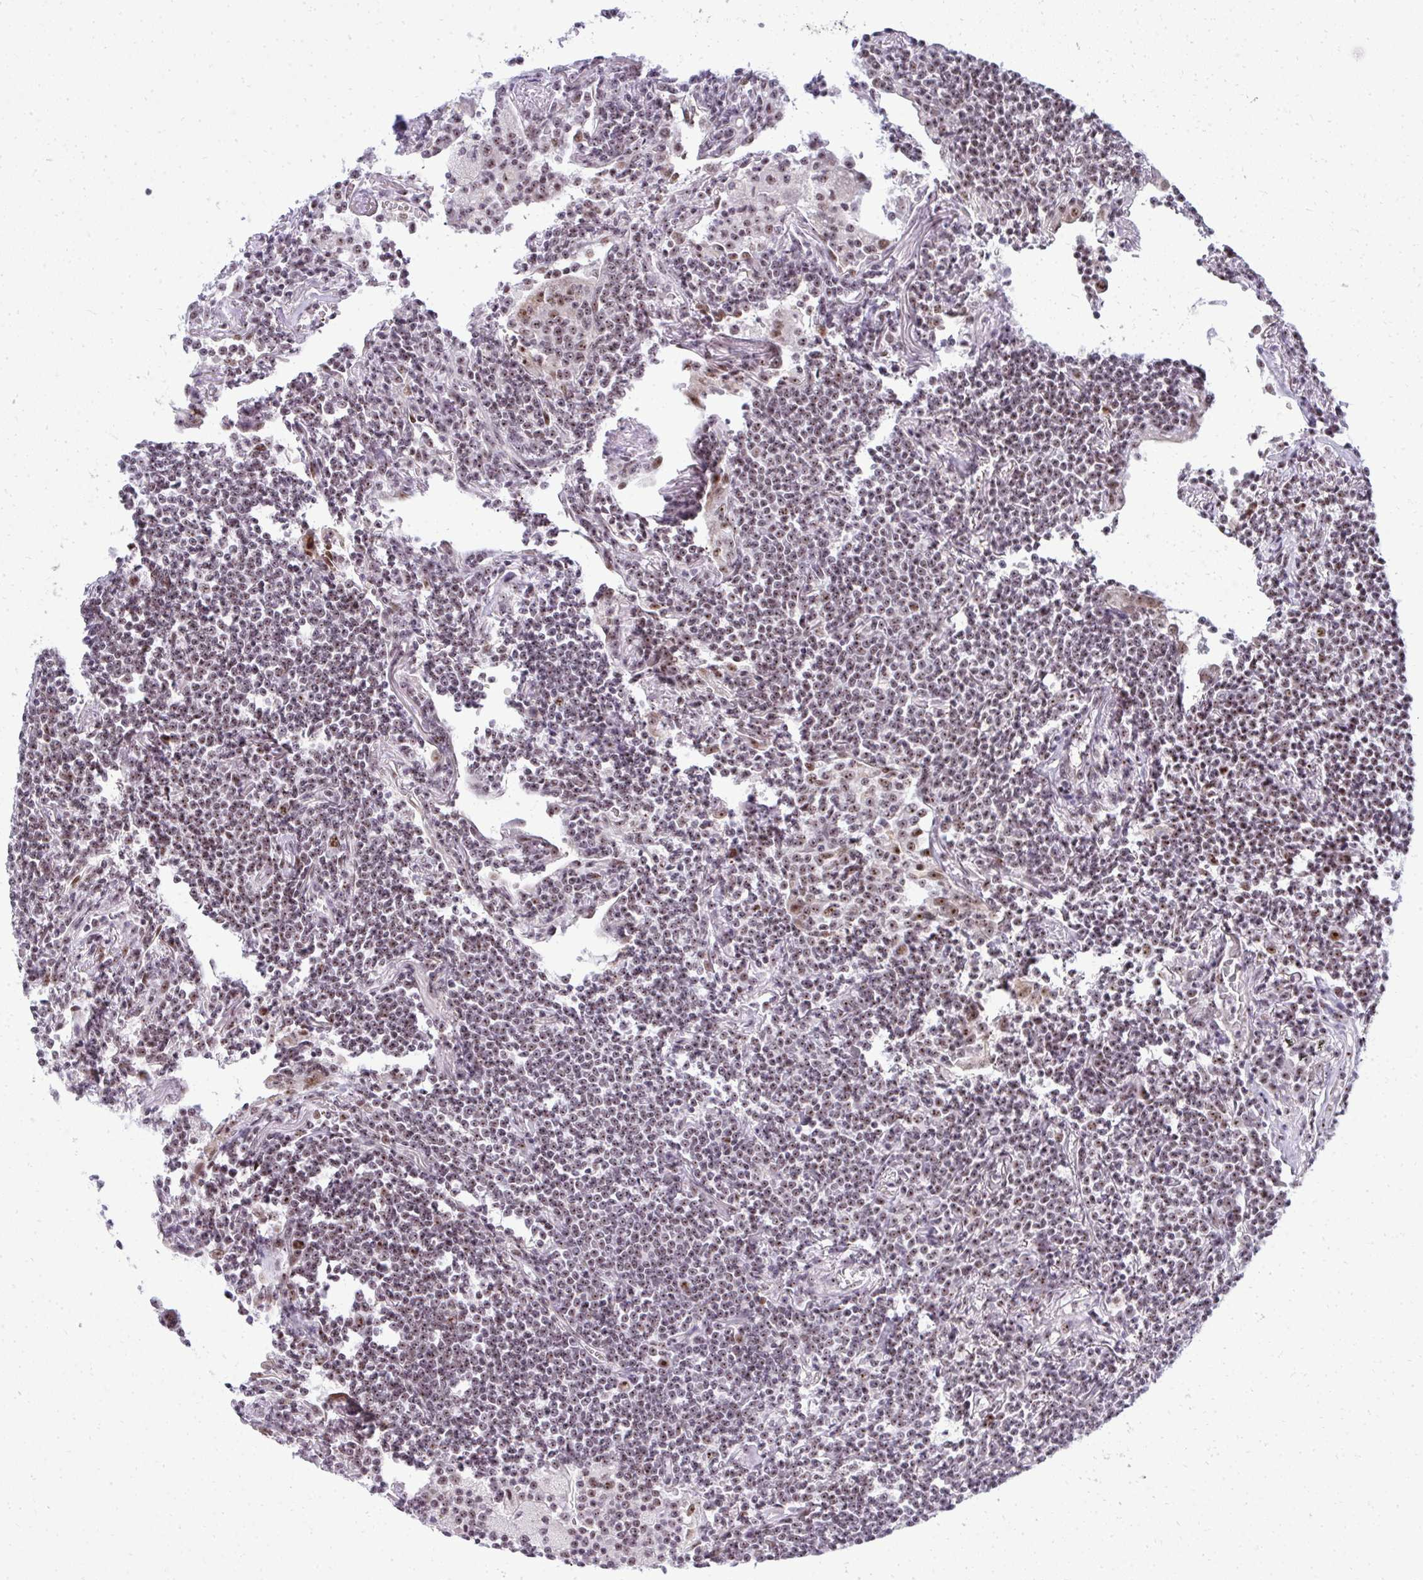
{"staining": {"intensity": "moderate", "quantity": ">75%", "location": "nuclear"}, "tissue": "lymphoma", "cell_type": "Tumor cells", "image_type": "cancer", "snomed": [{"axis": "morphology", "description": "Malignant lymphoma, non-Hodgkin's type, Low grade"}, {"axis": "topography", "description": "Lung"}], "caption": "Protein expression analysis of lymphoma displays moderate nuclear staining in approximately >75% of tumor cells.", "gene": "SIRT7", "patient": {"sex": "female", "age": 71}}